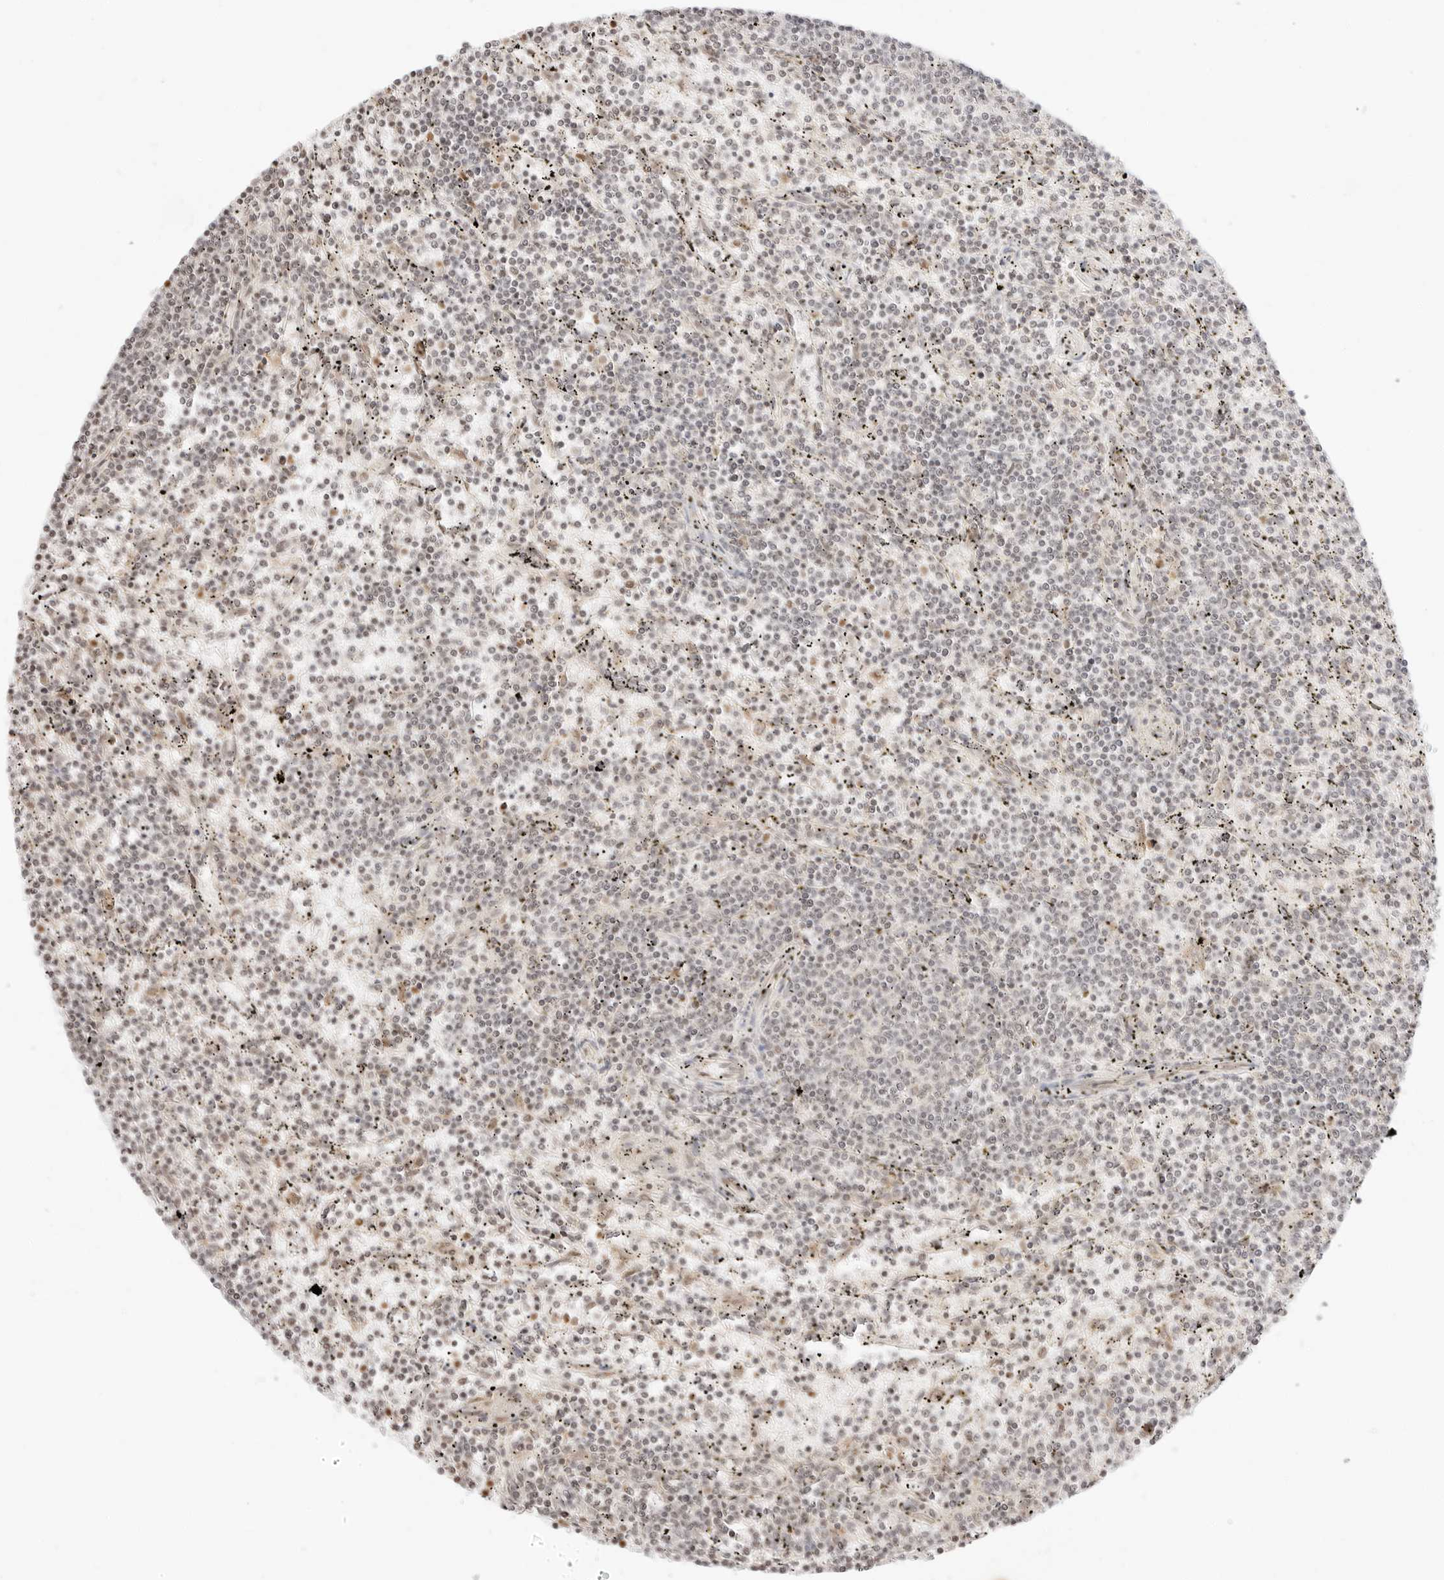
{"staining": {"intensity": "negative", "quantity": "none", "location": "none"}, "tissue": "lymphoma", "cell_type": "Tumor cells", "image_type": "cancer", "snomed": [{"axis": "morphology", "description": "Malignant lymphoma, non-Hodgkin's type, Low grade"}, {"axis": "topography", "description": "Spleen"}], "caption": "Malignant lymphoma, non-Hodgkin's type (low-grade) stained for a protein using immunohistochemistry (IHC) shows no expression tumor cells.", "gene": "RPS6KL1", "patient": {"sex": "female", "age": 50}}